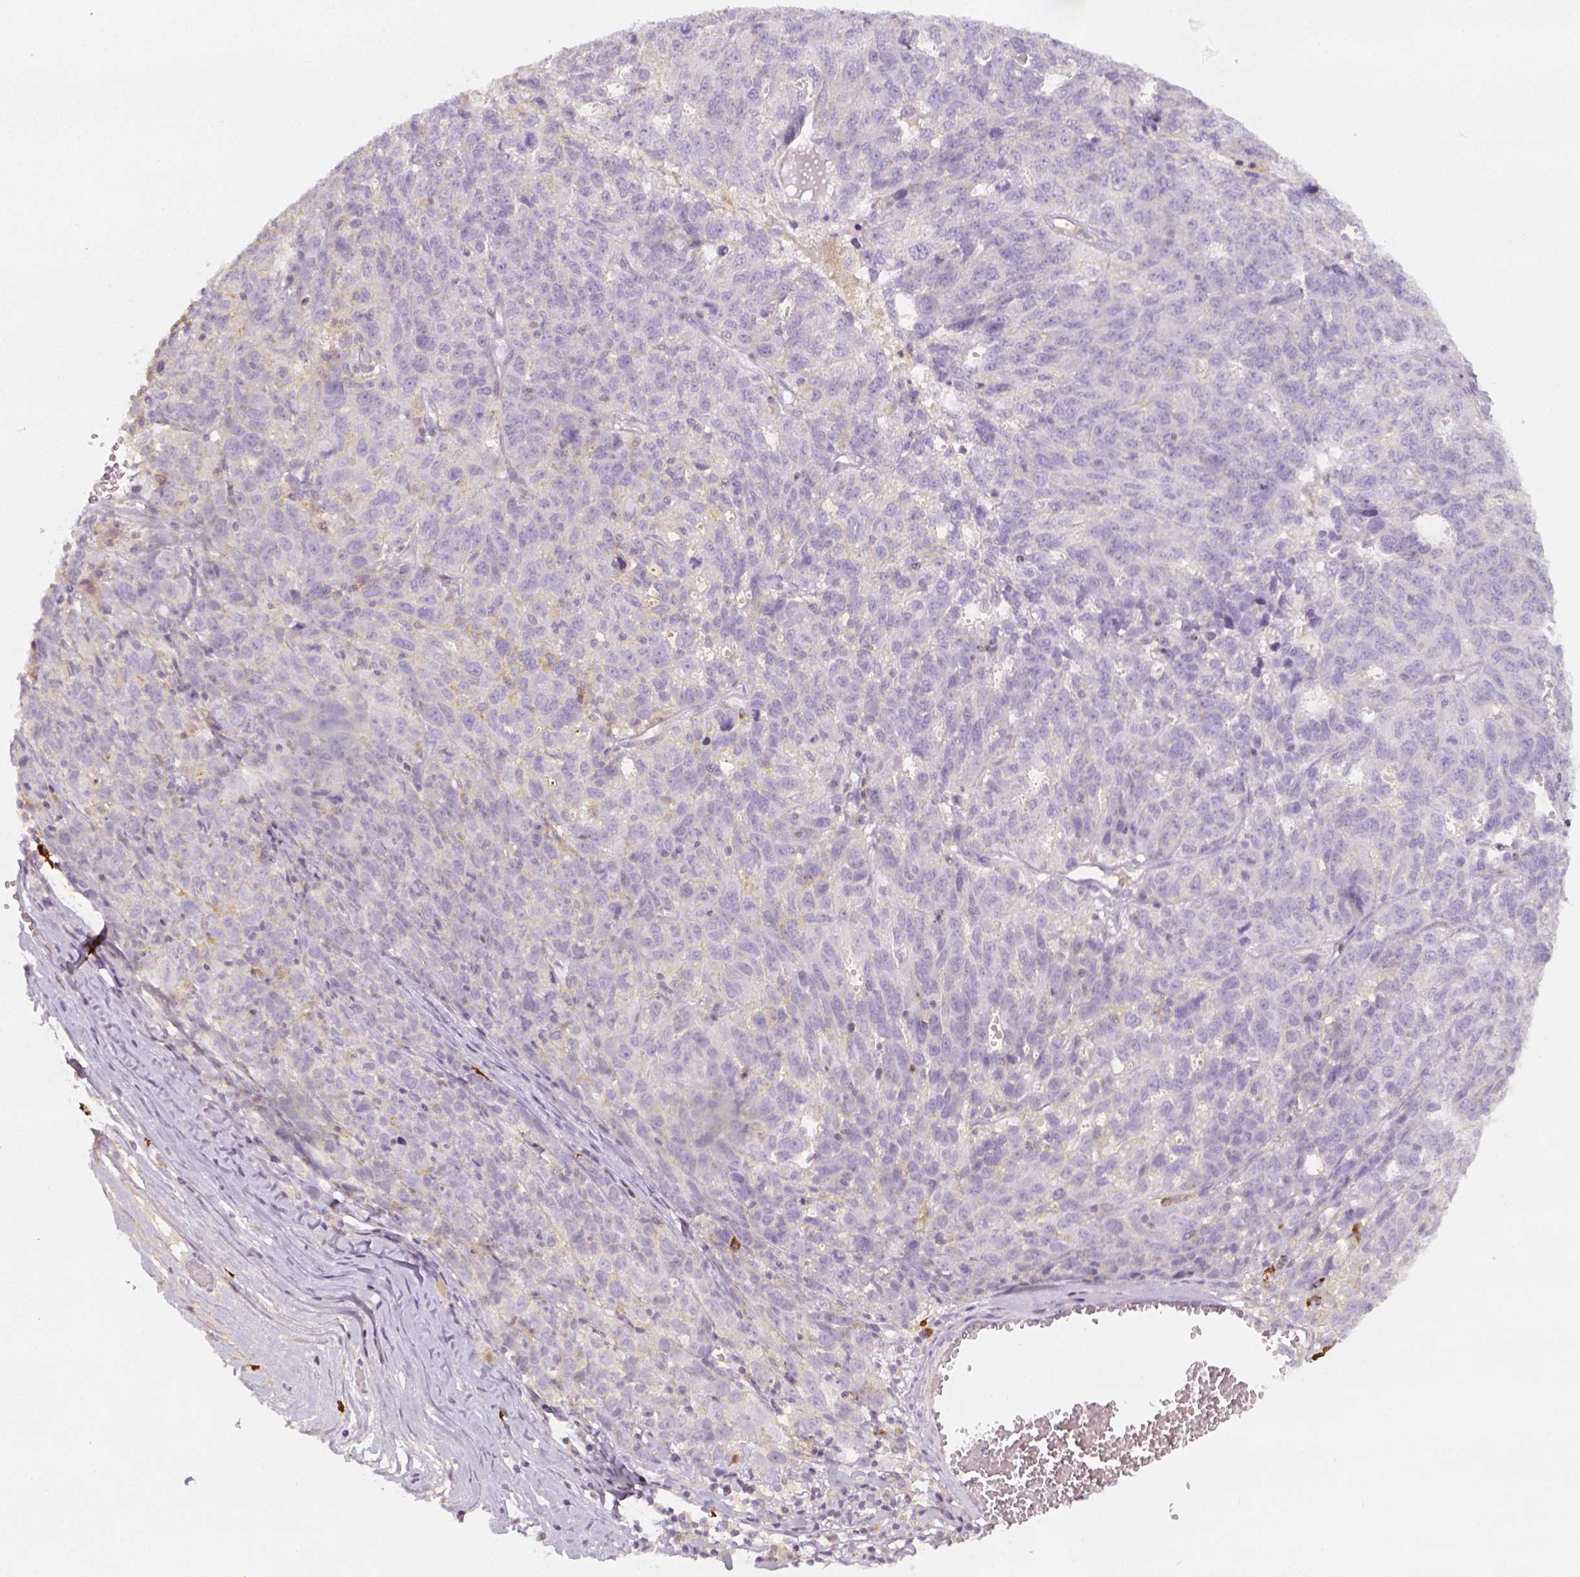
{"staining": {"intensity": "negative", "quantity": "none", "location": "none"}, "tissue": "ovarian cancer", "cell_type": "Tumor cells", "image_type": "cancer", "snomed": [{"axis": "morphology", "description": "Cystadenocarcinoma, serous, NOS"}, {"axis": "topography", "description": "Ovary"}], "caption": "An image of human serous cystadenocarcinoma (ovarian) is negative for staining in tumor cells. (DAB (3,3'-diaminobenzidine) immunohistochemistry (IHC), high magnification).", "gene": "PTPRJ", "patient": {"sex": "female", "age": 71}}